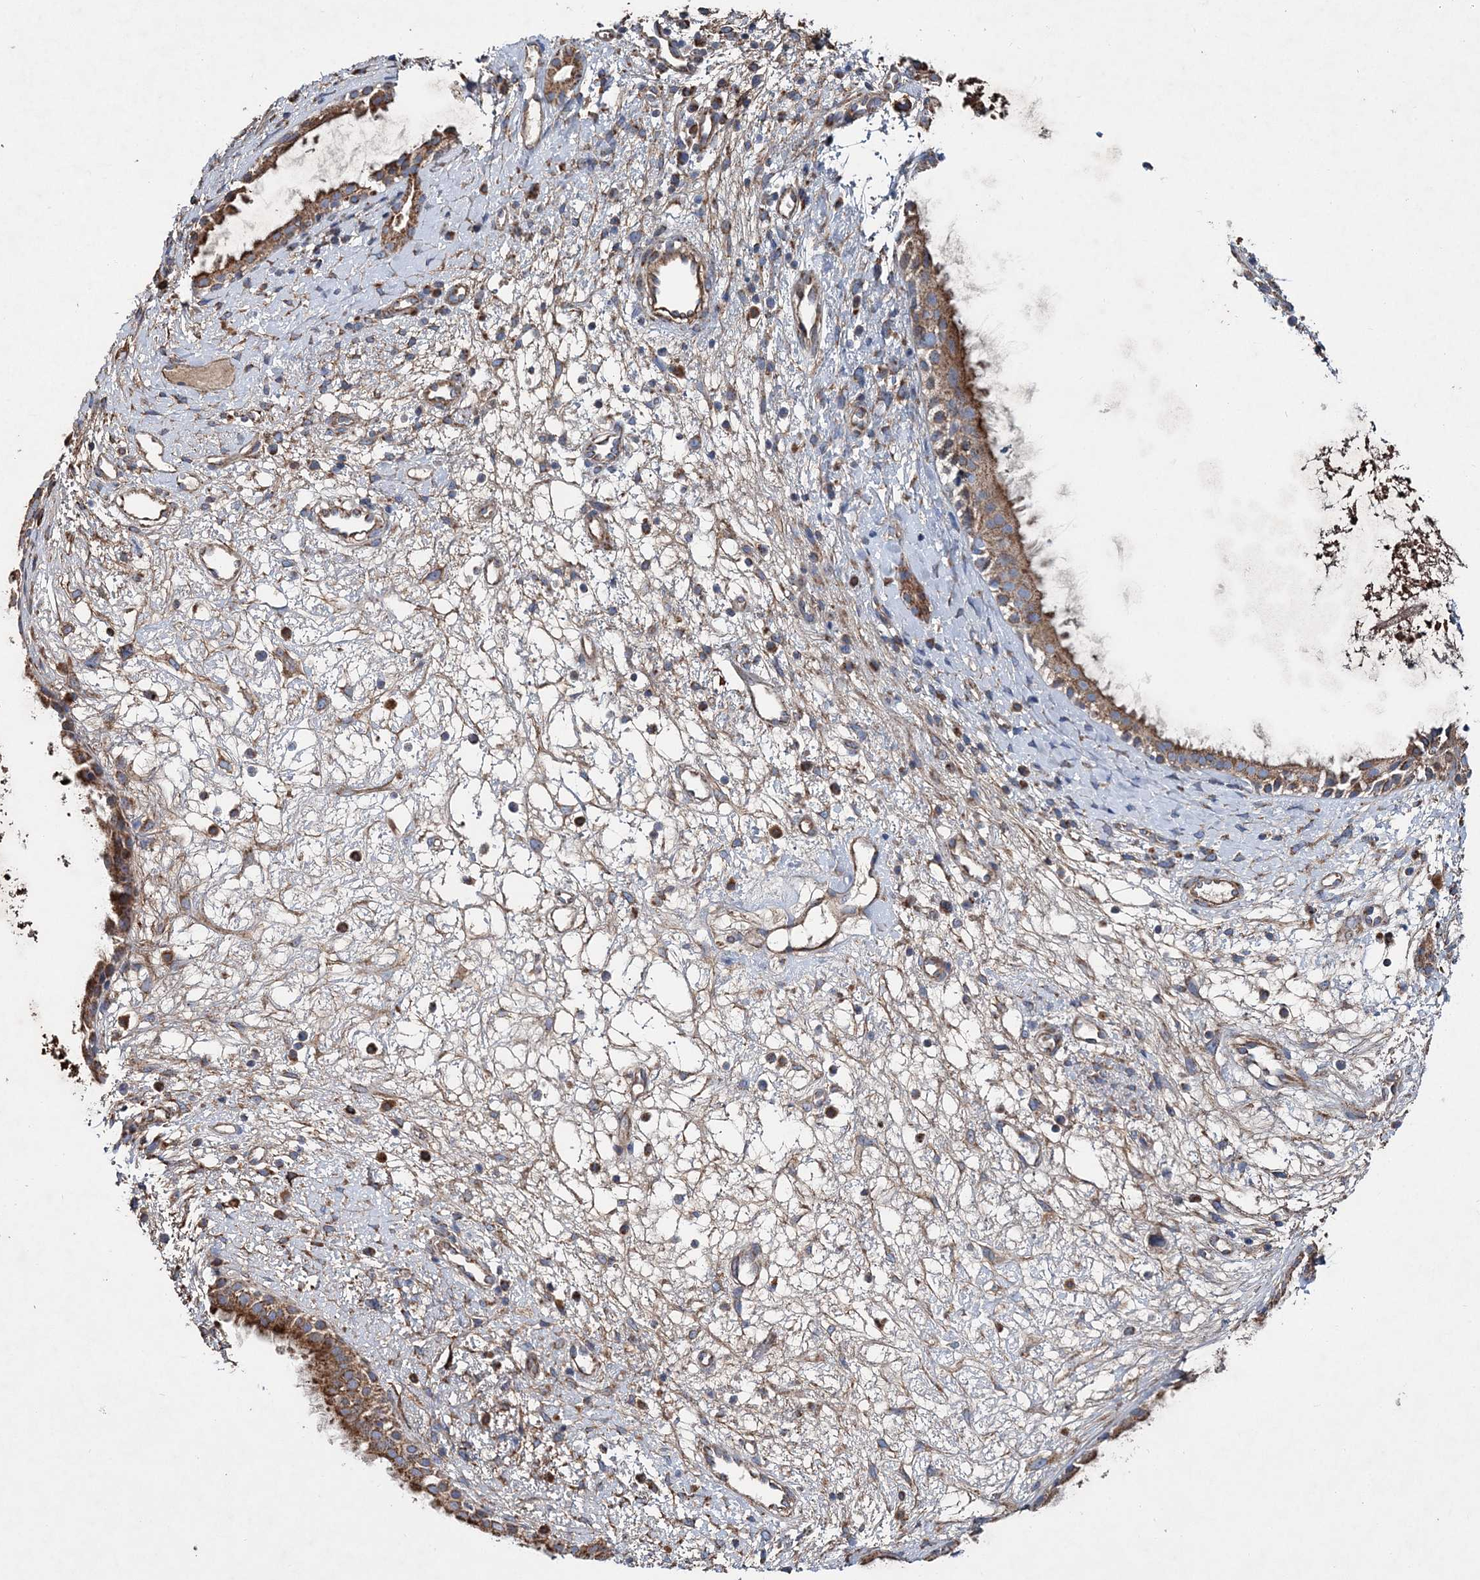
{"staining": {"intensity": "moderate", "quantity": ">75%", "location": "cytoplasmic/membranous"}, "tissue": "nasopharynx", "cell_type": "Respiratory epithelial cells", "image_type": "normal", "snomed": [{"axis": "morphology", "description": "Normal tissue, NOS"}, {"axis": "topography", "description": "Nasopharynx"}], "caption": "High-power microscopy captured an immunohistochemistry (IHC) photomicrograph of normal nasopharynx, revealing moderate cytoplasmic/membranous expression in about >75% of respiratory epithelial cells. (DAB IHC, brown staining for protein, blue staining for nuclei).", "gene": "SPAG16", "patient": {"sex": "male", "age": 22}}